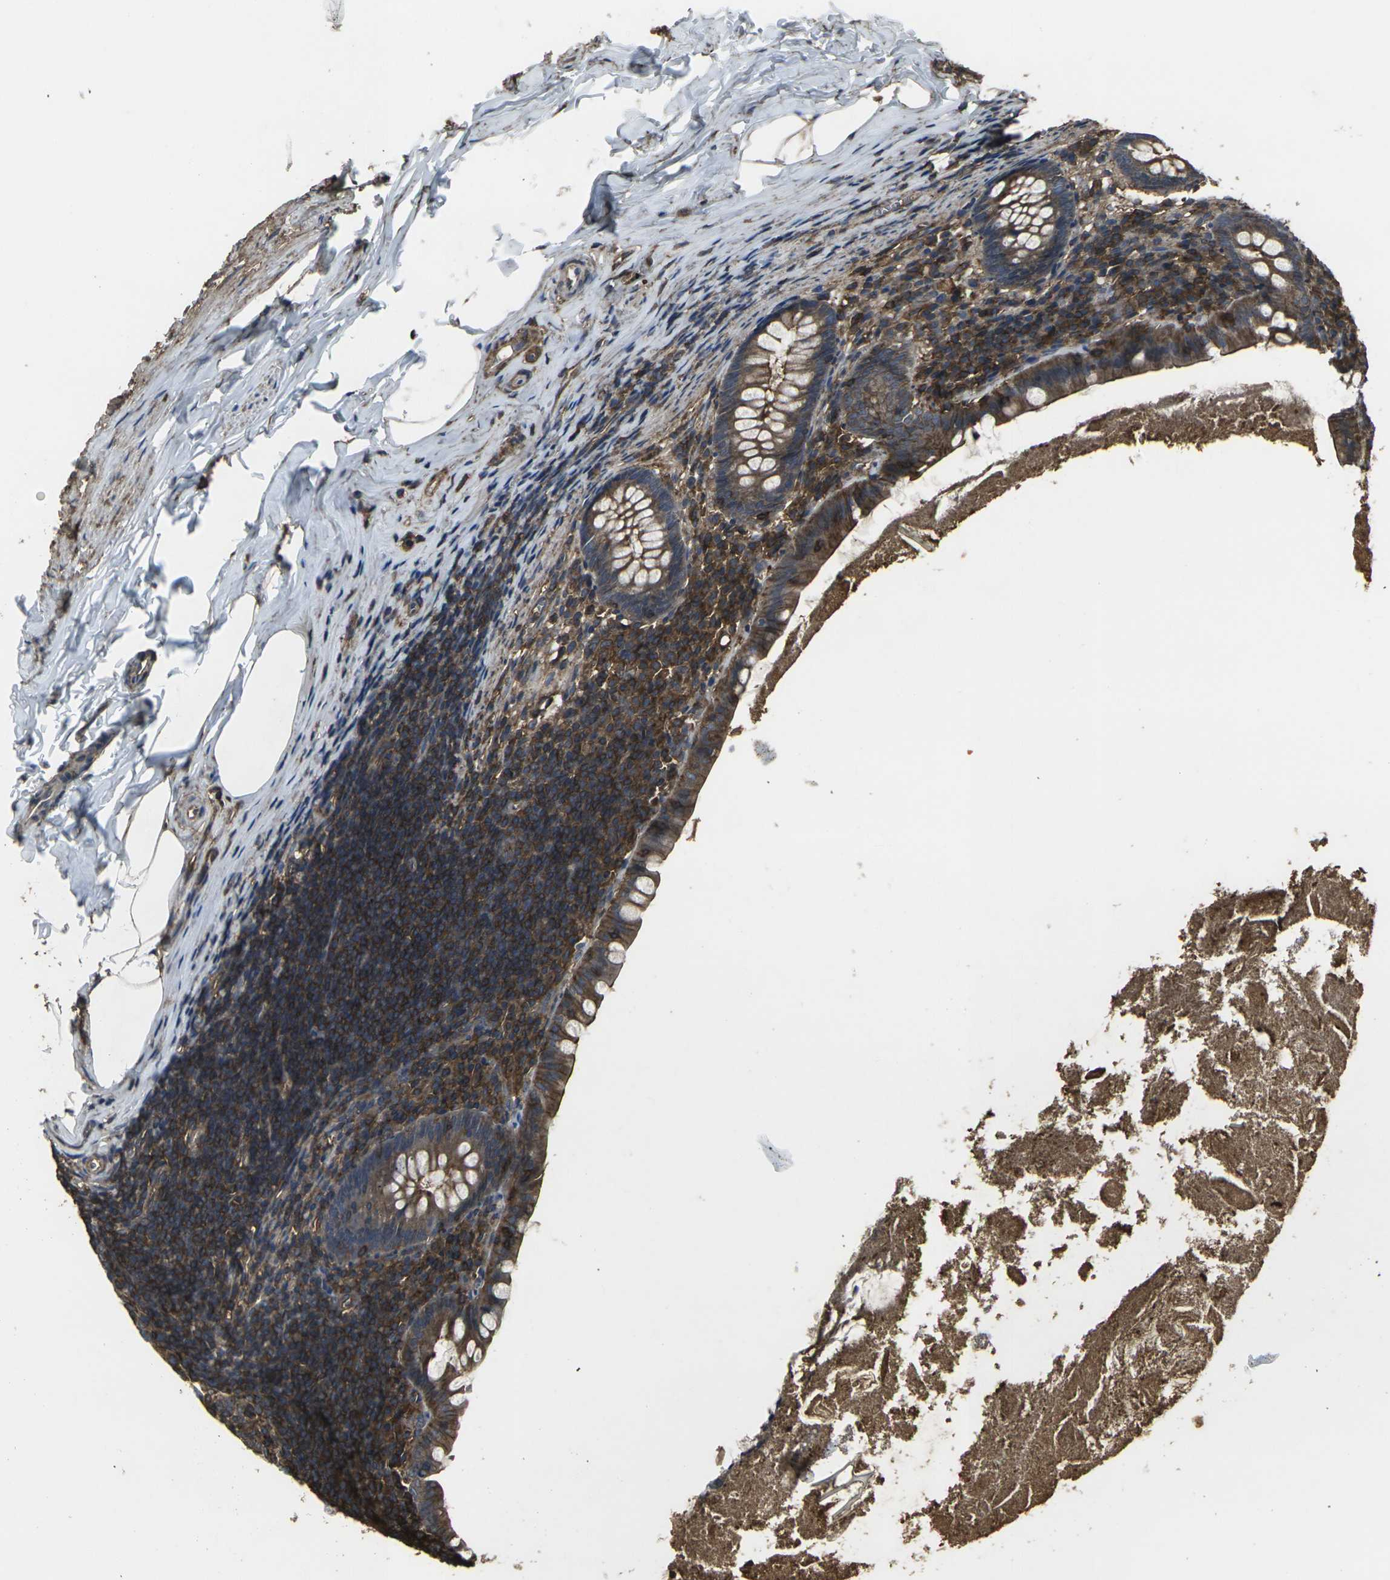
{"staining": {"intensity": "moderate", "quantity": ">75%", "location": "cytoplasmic/membranous"}, "tissue": "appendix", "cell_type": "Glandular cells", "image_type": "normal", "snomed": [{"axis": "morphology", "description": "Normal tissue, NOS"}, {"axis": "topography", "description": "Appendix"}], "caption": "Glandular cells reveal moderate cytoplasmic/membranous staining in approximately >75% of cells in benign appendix. (Brightfield microscopy of DAB IHC at high magnification).", "gene": "PRKACB", "patient": {"sex": "male", "age": 52}}